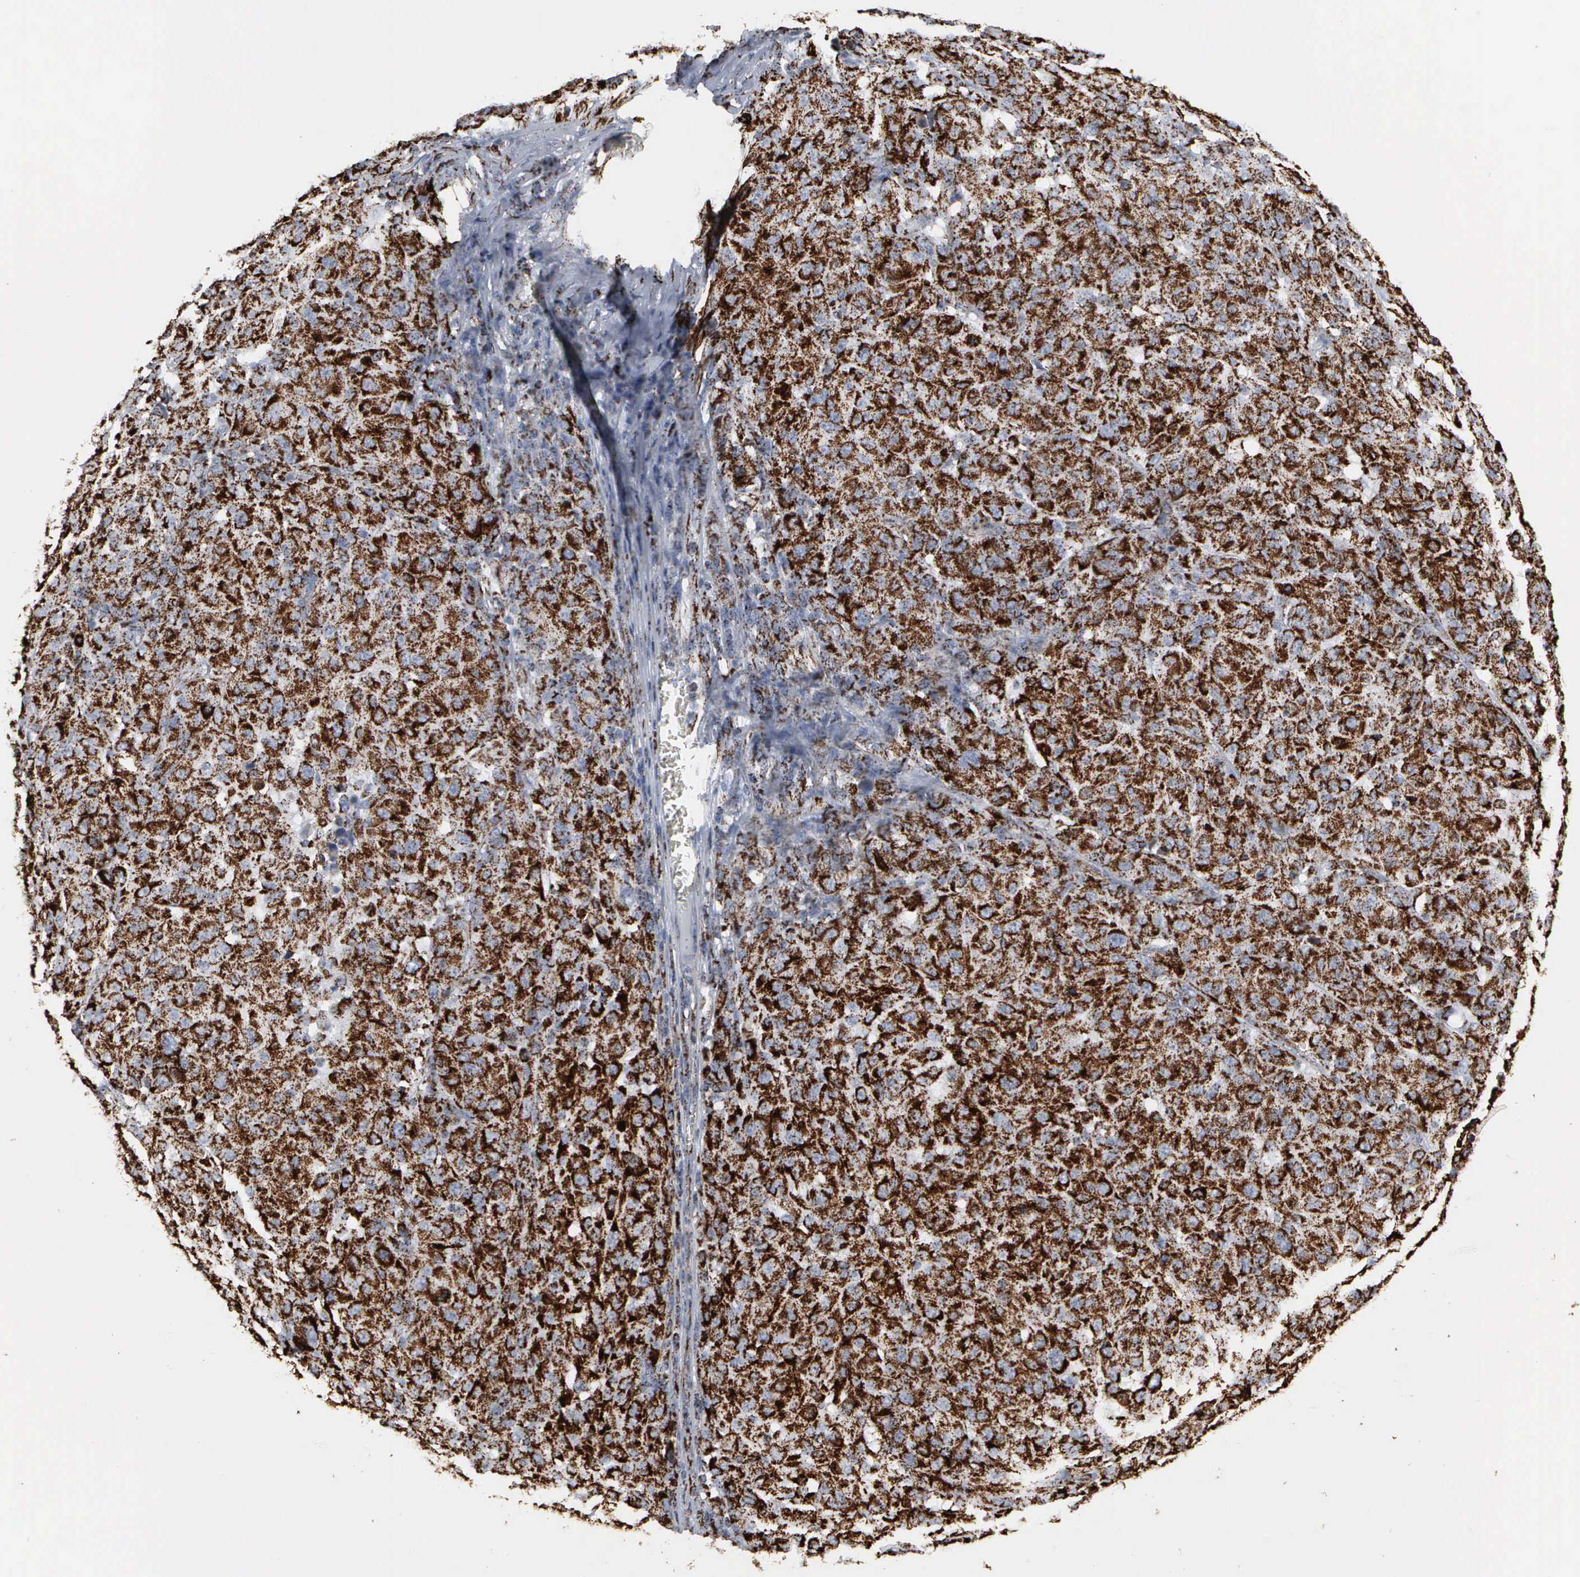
{"staining": {"intensity": "strong", "quantity": ">75%", "location": "cytoplasmic/membranous"}, "tissue": "melanoma", "cell_type": "Tumor cells", "image_type": "cancer", "snomed": [{"axis": "morphology", "description": "Malignant melanoma, NOS"}, {"axis": "topography", "description": "Skin"}], "caption": "DAB (3,3'-diaminobenzidine) immunohistochemical staining of melanoma displays strong cytoplasmic/membranous protein staining in approximately >75% of tumor cells. The staining was performed using DAB to visualize the protein expression in brown, while the nuclei were stained in blue with hematoxylin (Magnification: 20x).", "gene": "HSPA9", "patient": {"sex": "female", "age": 77}}